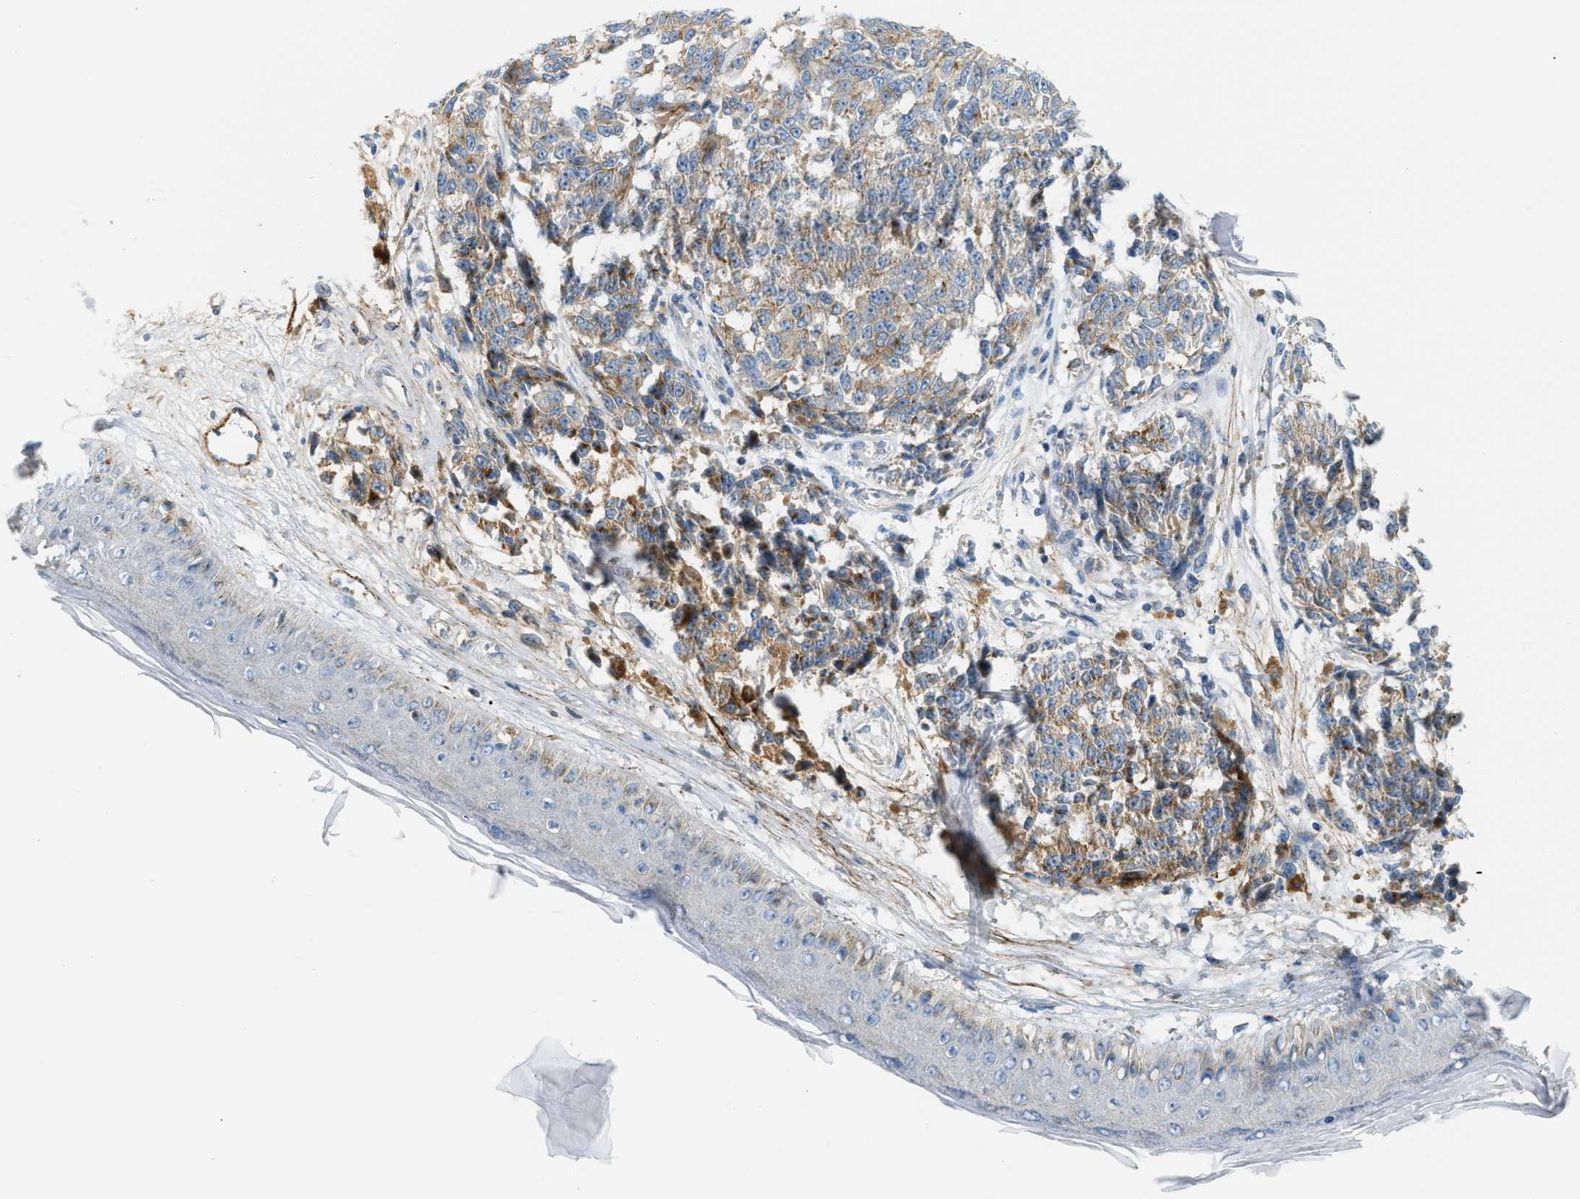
{"staining": {"intensity": "moderate", "quantity": "25%-75%", "location": "cytoplasmic/membranous"}, "tissue": "melanoma", "cell_type": "Tumor cells", "image_type": "cancer", "snomed": [{"axis": "morphology", "description": "Malignant melanoma, NOS"}, {"axis": "topography", "description": "Skin"}], "caption": "Protein expression analysis of human malignant melanoma reveals moderate cytoplasmic/membranous staining in about 25%-75% of tumor cells.", "gene": "LMBRD1", "patient": {"sex": "female", "age": 64}}